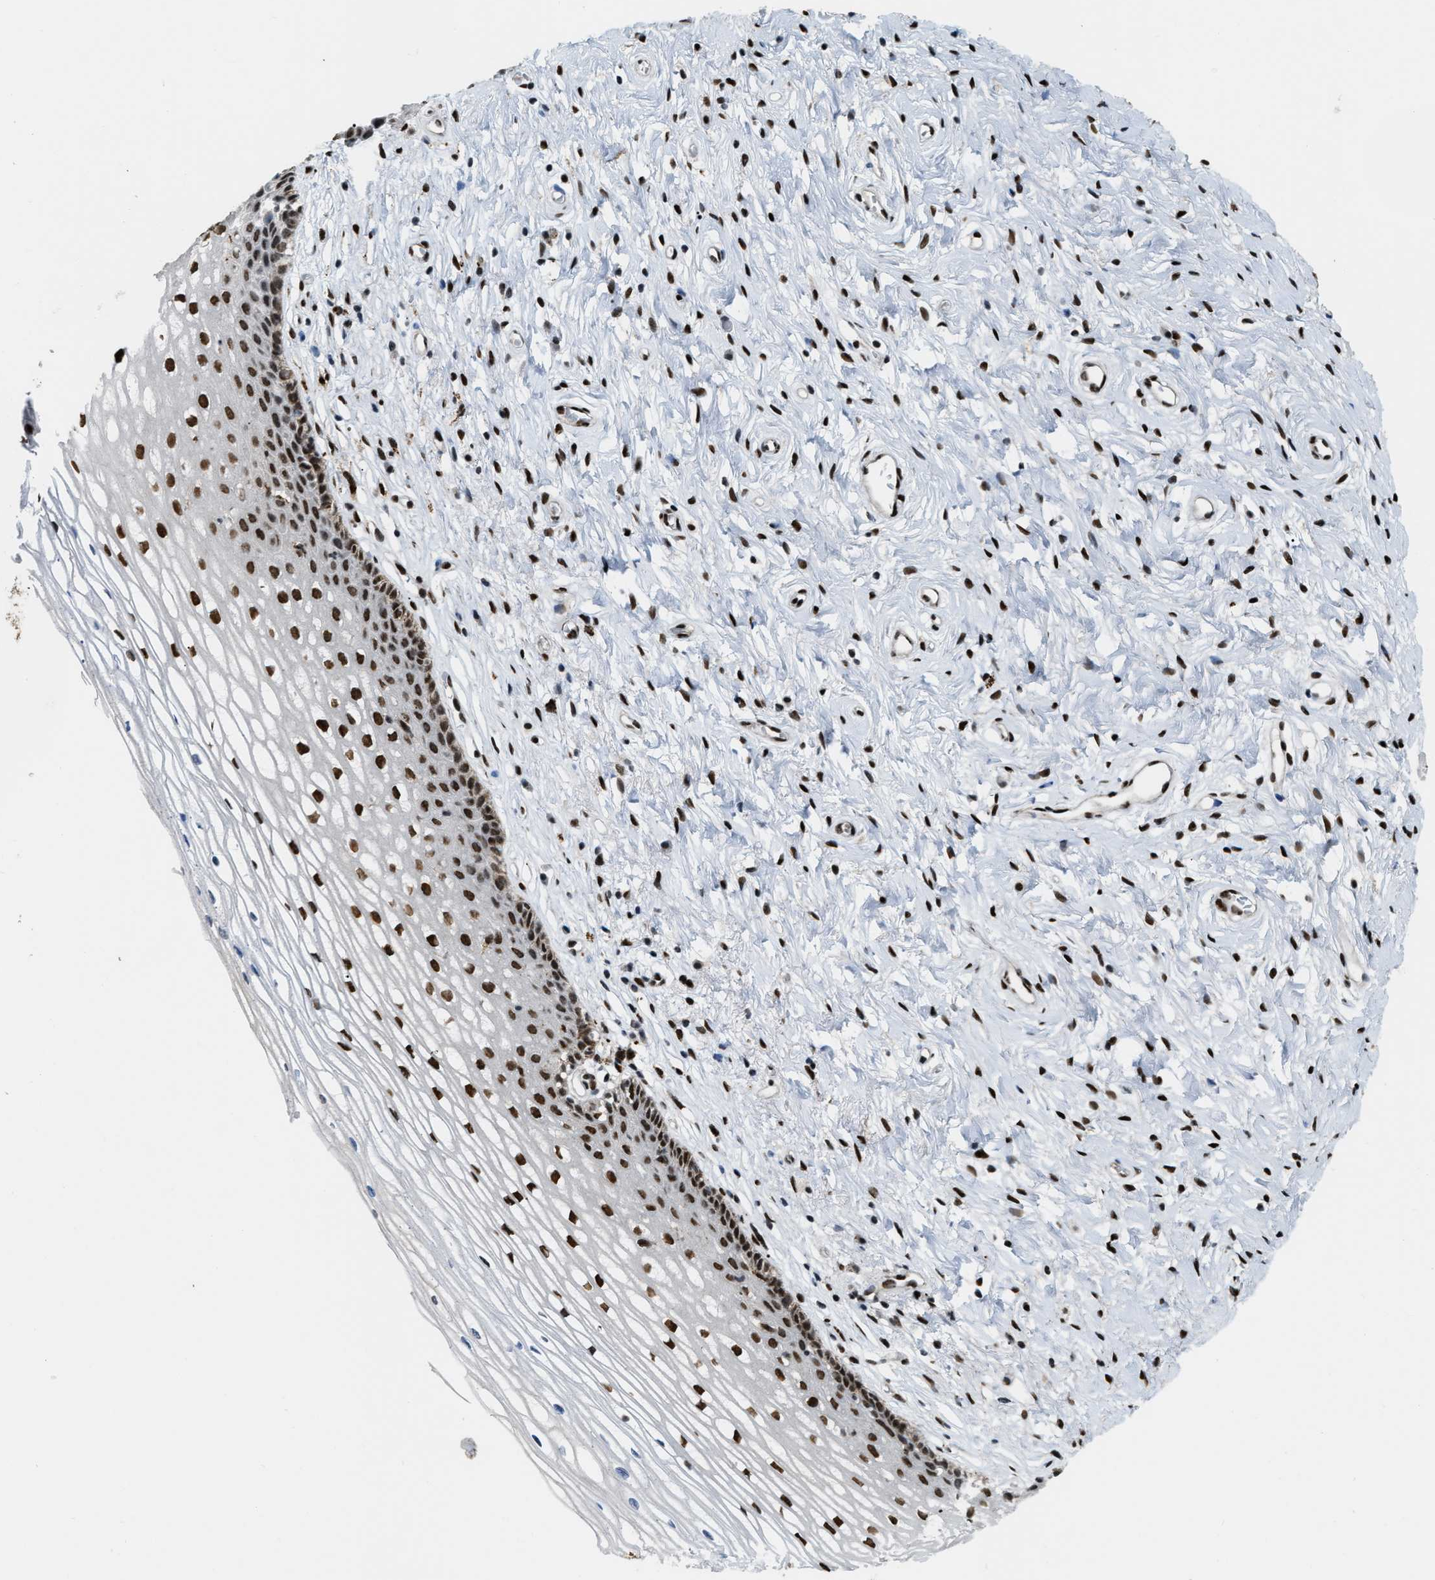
{"staining": {"intensity": "strong", "quantity": ">75%", "location": "nuclear"}, "tissue": "cervix", "cell_type": "Glandular cells", "image_type": "normal", "snomed": [{"axis": "morphology", "description": "Normal tissue, NOS"}, {"axis": "topography", "description": "Cervix"}], "caption": "Immunohistochemistry (IHC) micrograph of benign cervix stained for a protein (brown), which reveals high levels of strong nuclear positivity in about >75% of glandular cells.", "gene": "NUMA1", "patient": {"sex": "female", "age": 77}}